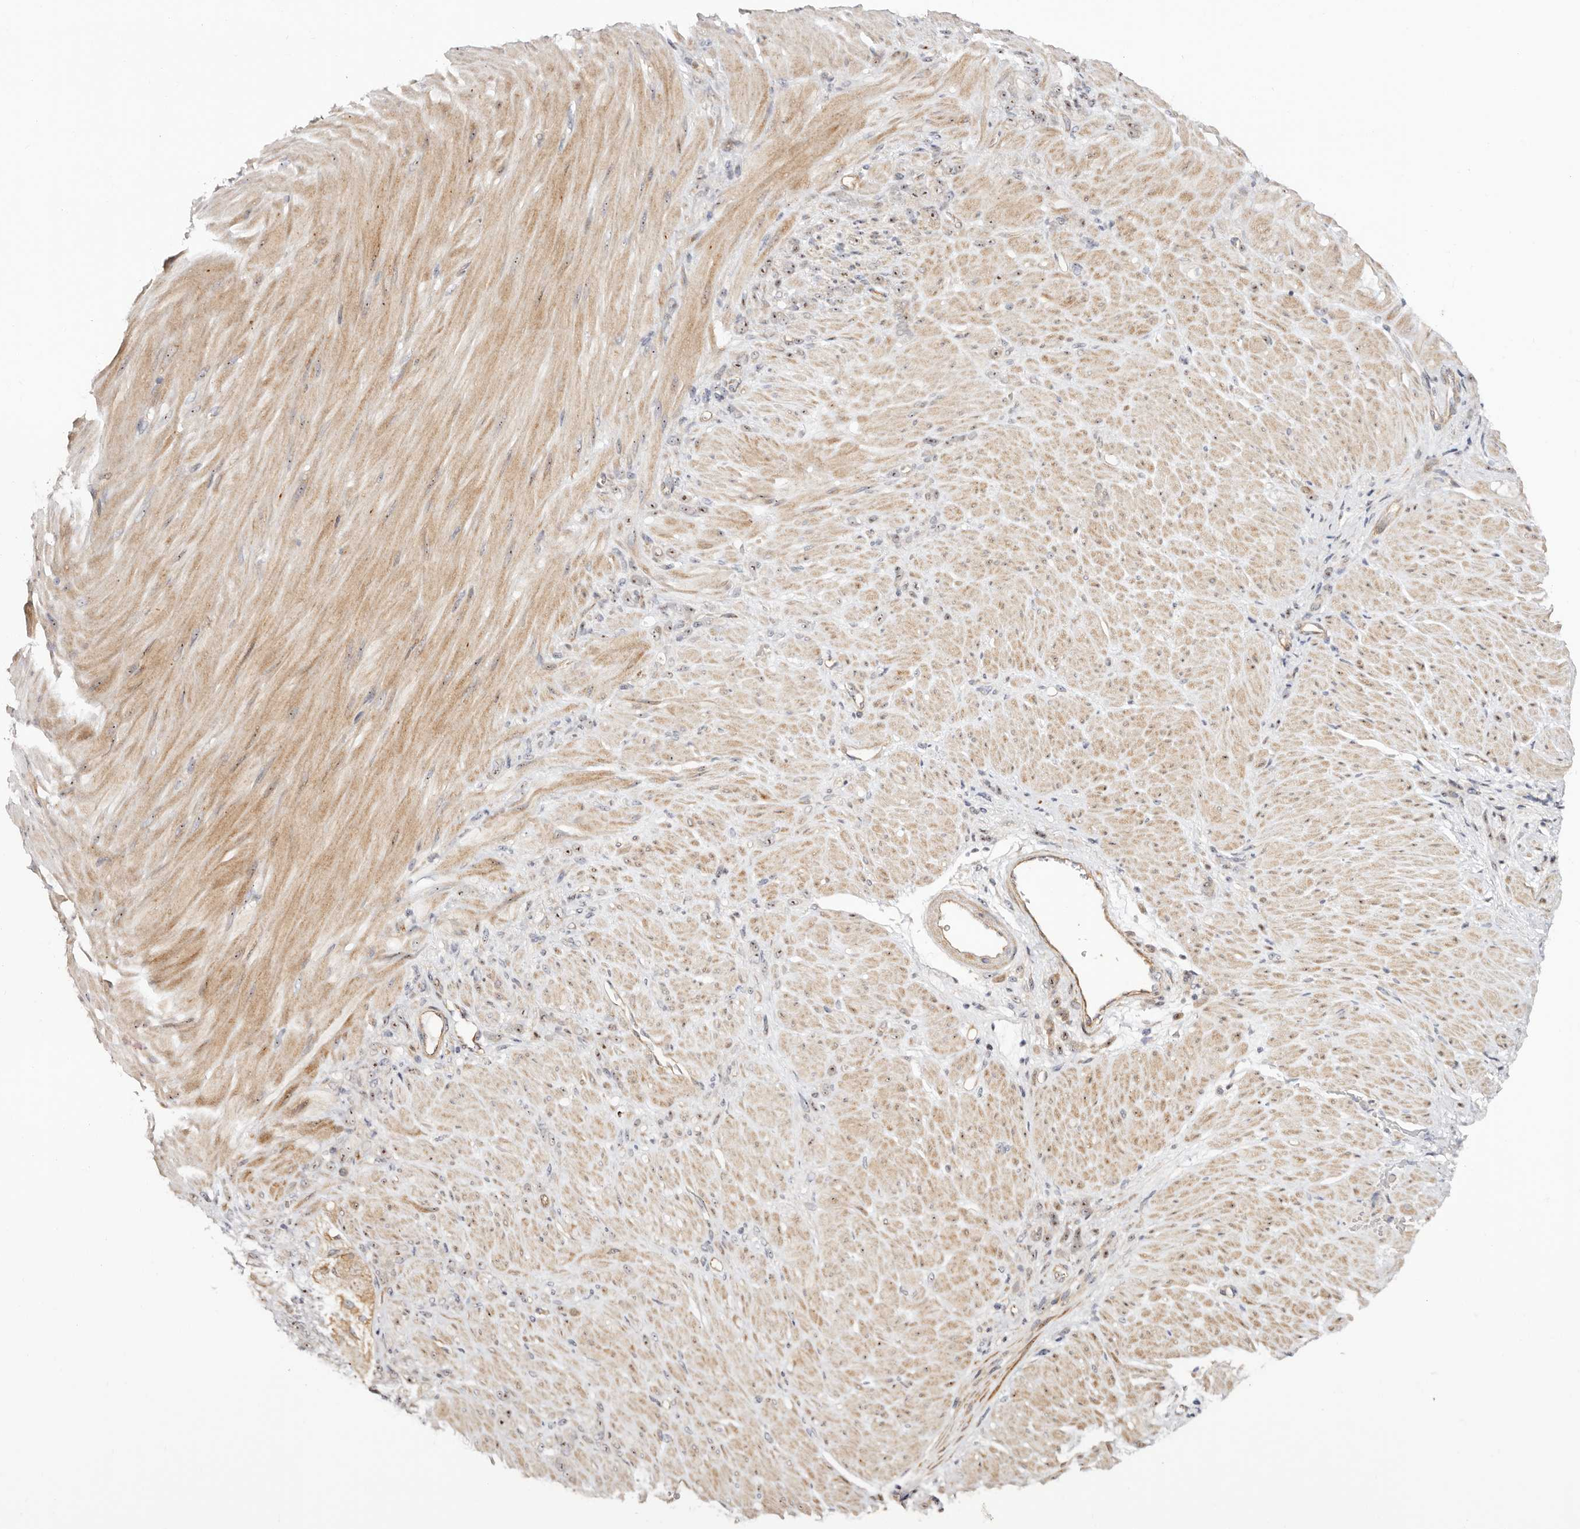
{"staining": {"intensity": "moderate", "quantity": ">75%", "location": "nuclear"}, "tissue": "stomach cancer", "cell_type": "Tumor cells", "image_type": "cancer", "snomed": [{"axis": "morphology", "description": "Normal tissue, NOS"}, {"axis": "morphology", "description": "Adenocarcinoma, NOS"}, {"axis": "topography", "description": "Stomach"}], "caption": "Brown immunohistochemical staining in stomach cancer (adenocarcinoma) exhibits moderate nuclear staining in approximately >75% of tumor cells. The staining was performed using DAB, with brown indicating positive protein expression. Nuclei are stained blue with hematoxylin.", "gene": "ODF2L", "patient": {"sex": "male", "age": 82}}